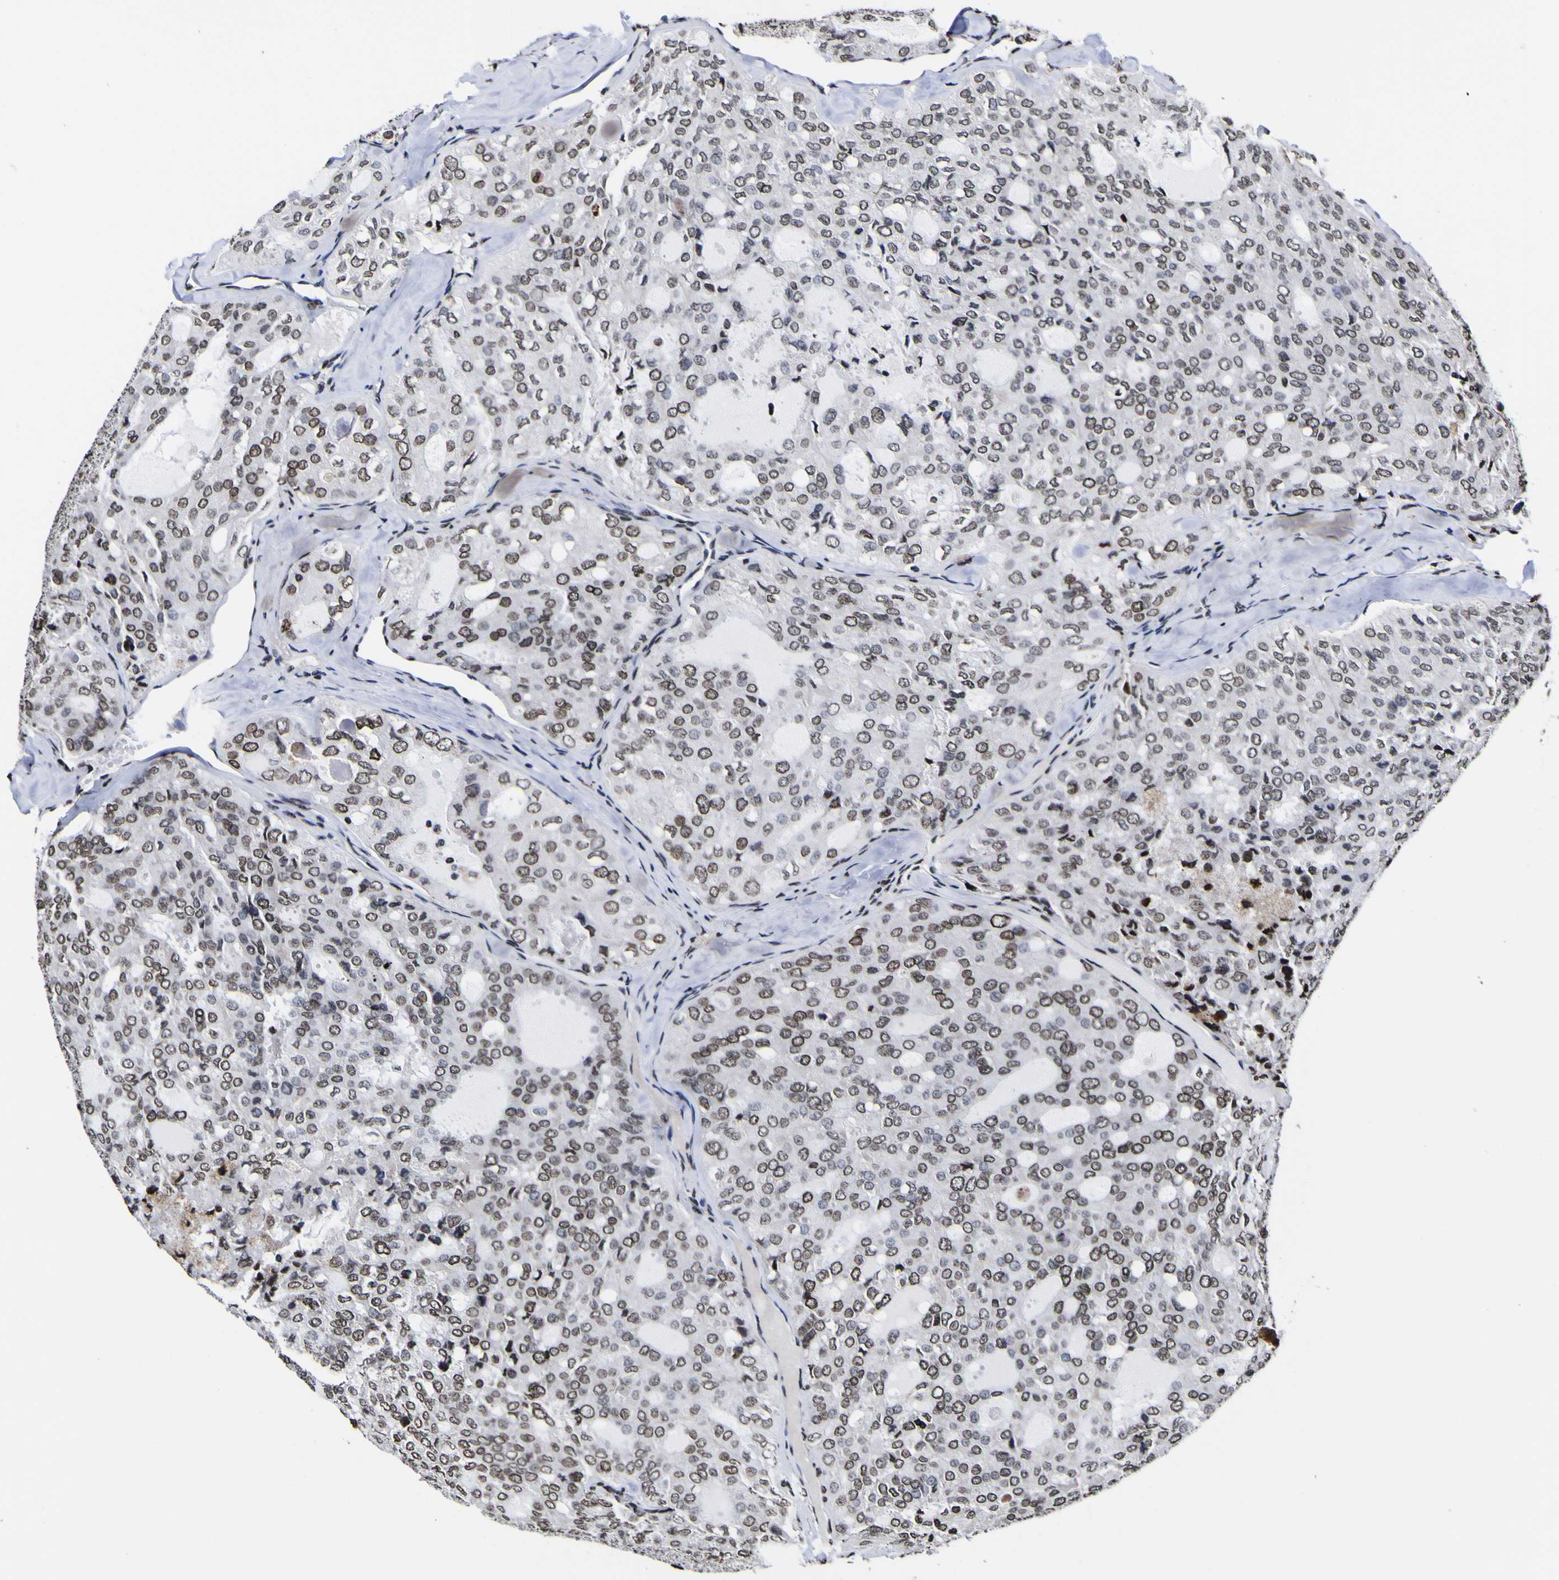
{"staining": {"intensity": "strong", "quantity": "25%-75%", "location": "nuclear"}, "tissue": "thyroid cancer", "cell_type": "Tumor cells", "image_type": "cancer", "snomed": [{"axis": "morphology", "description": "Follicular adenoma carcinoma, NOS"}, {"axis": "topography", "description": "Thyroid gland"}], "caption": "High-magnification brightfield microscopy of thyroid follicular adenoma carcinoma stained with DAB (brown) and counterstained with hematoxylin (blue). tumor cells exhibit strong nuclear expression is present in about25%-75% of cells. (DAB = brown stain, brightfield microscopy at high magnification).", "gene": "PIAS1", "patient": {"sex": "male", "age": 75}}